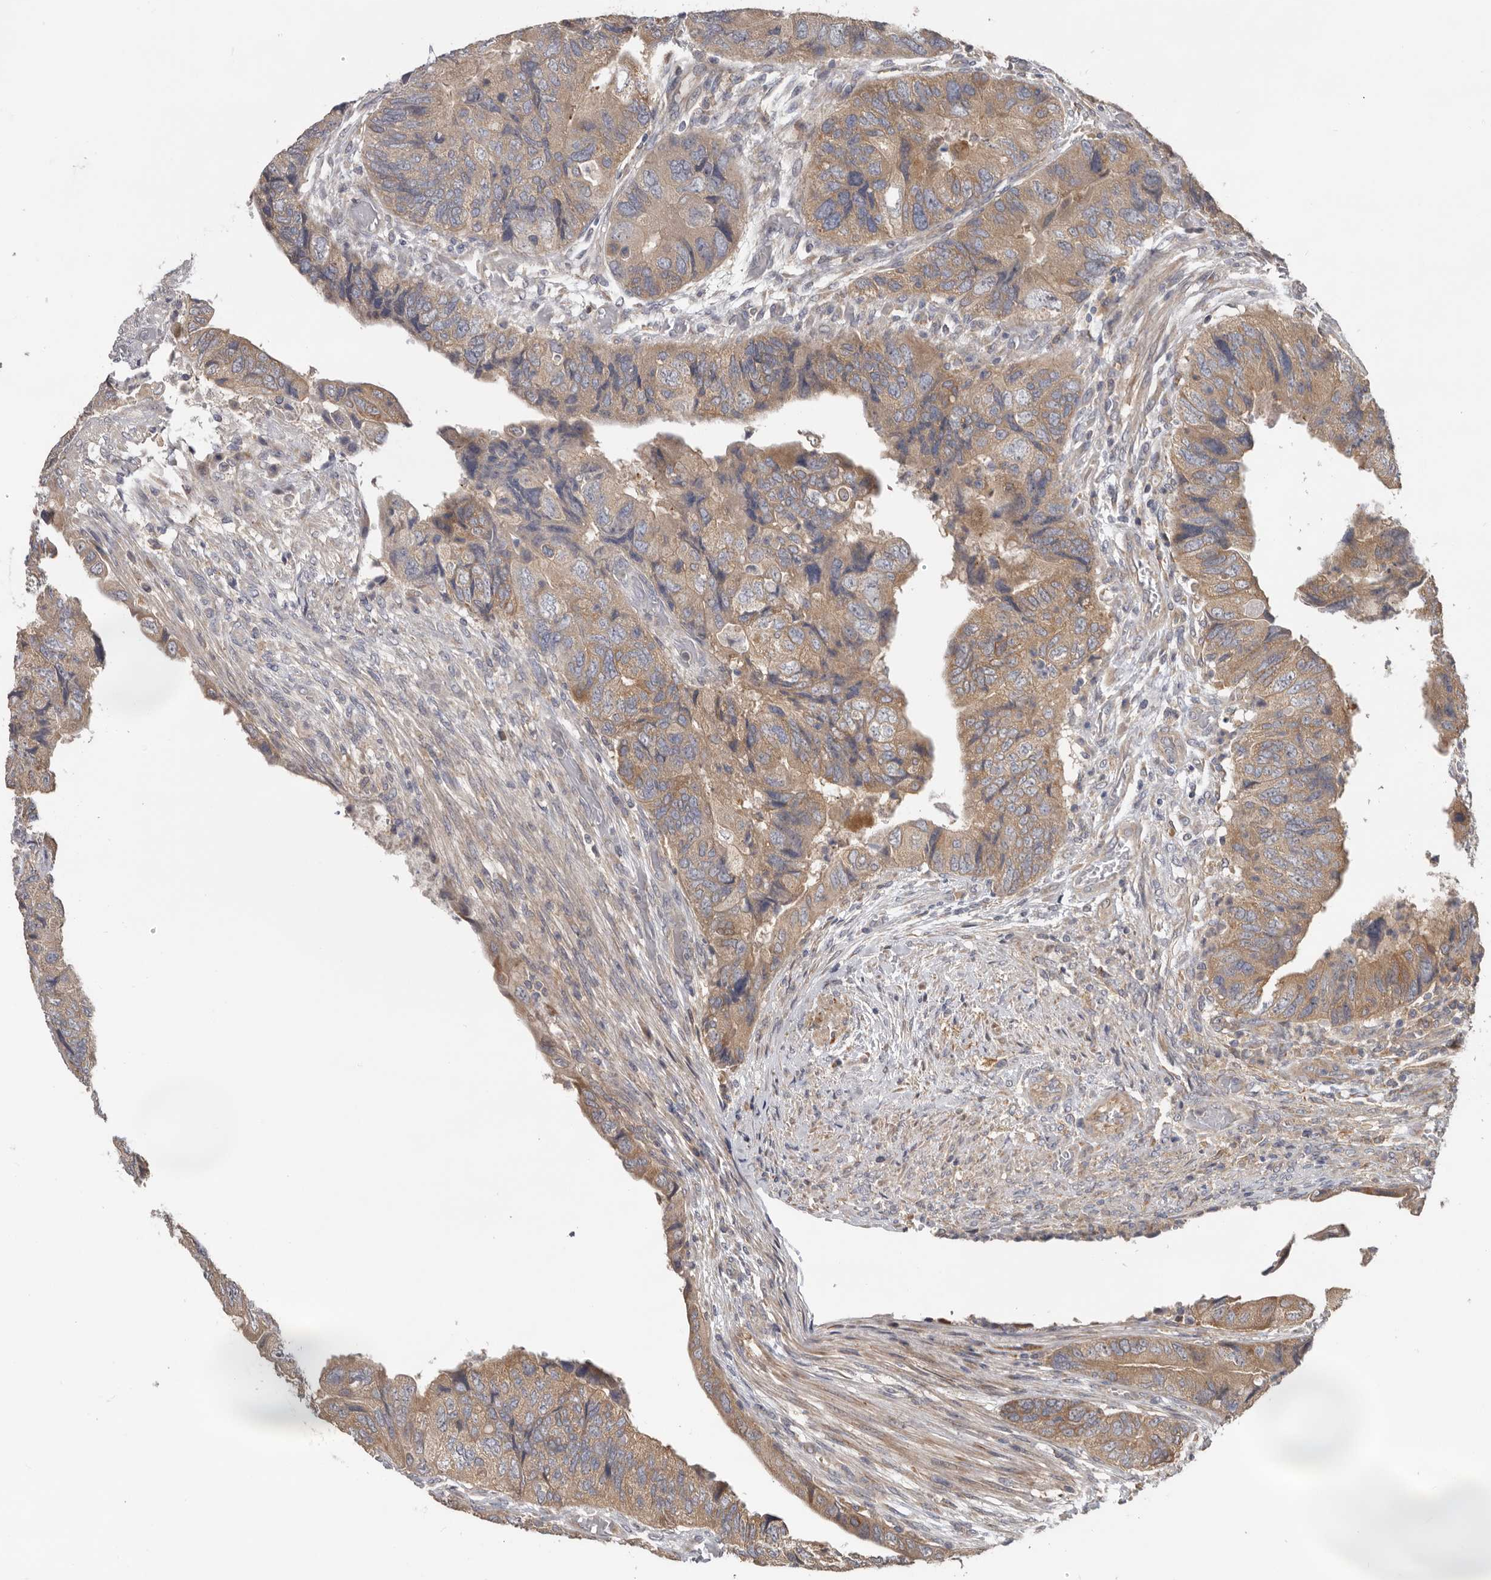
{"staining": {"intensity": "moderate", "quantity": ">75%", "location": "cytoplasmic/membranous"}, "tissue": "colorectal cancer", "cell_type": "Tumor cells", "image_type": "cancer", "snomed": [{"axis": "morphology", "description": "Adenocarcinoma, NOS"}, {"axis": "topography", "description": "Rectum"}], "caption": "Immunohistochemical staining of colorectal cancer (adenocarcinoma) demonstrates moderate cytoplasmic/membranous protein expression in approximately >75% of tumor cells.", "gene": "HINT3", "patient": {"sex": "male", "age": 63}}